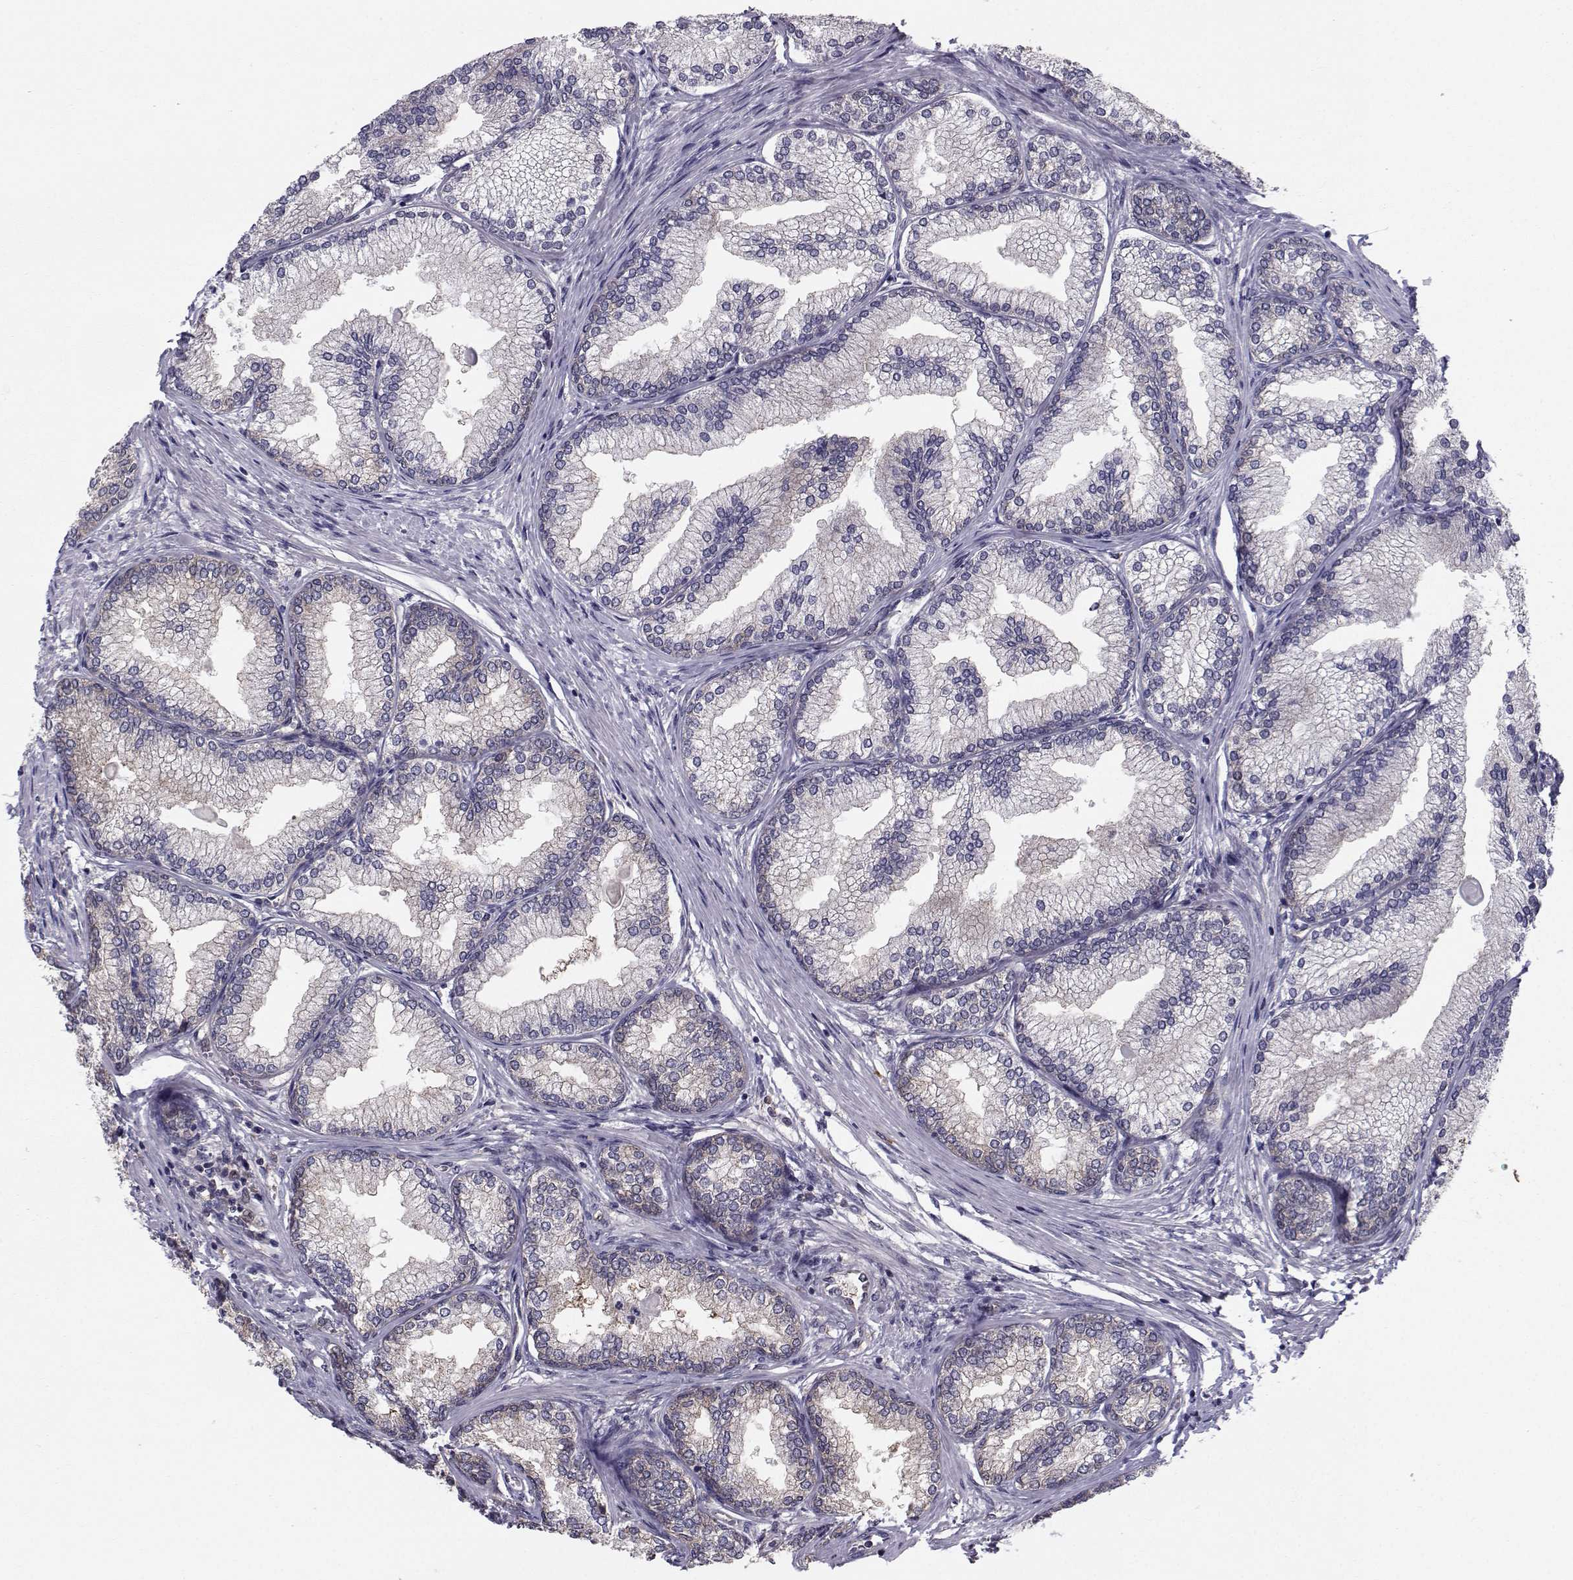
{"staining": {"intensity": "weak", "quantity": "25%-75%", "location": "cytoplasmic/membranous"}, "tissue": "prostate", "cell_type": "Glandular cells", "image_type": "normal", "snomed": [{"axis": "morphology", "description": "Normal tissue, NOS"}, {"axis": "topography", "description": "Prostate"}], "caption": "An IHC micrograph of unremarkable tissue is shown. Protein staining in brown shows weak cytoplasmic/membranous positivity in prostate within glandular cells. (brown staining indicates protein expression, while blue staining denotes nuclei).", "gene": "HSP90AB1", "patient": {"sex": "male", "age": 72}}